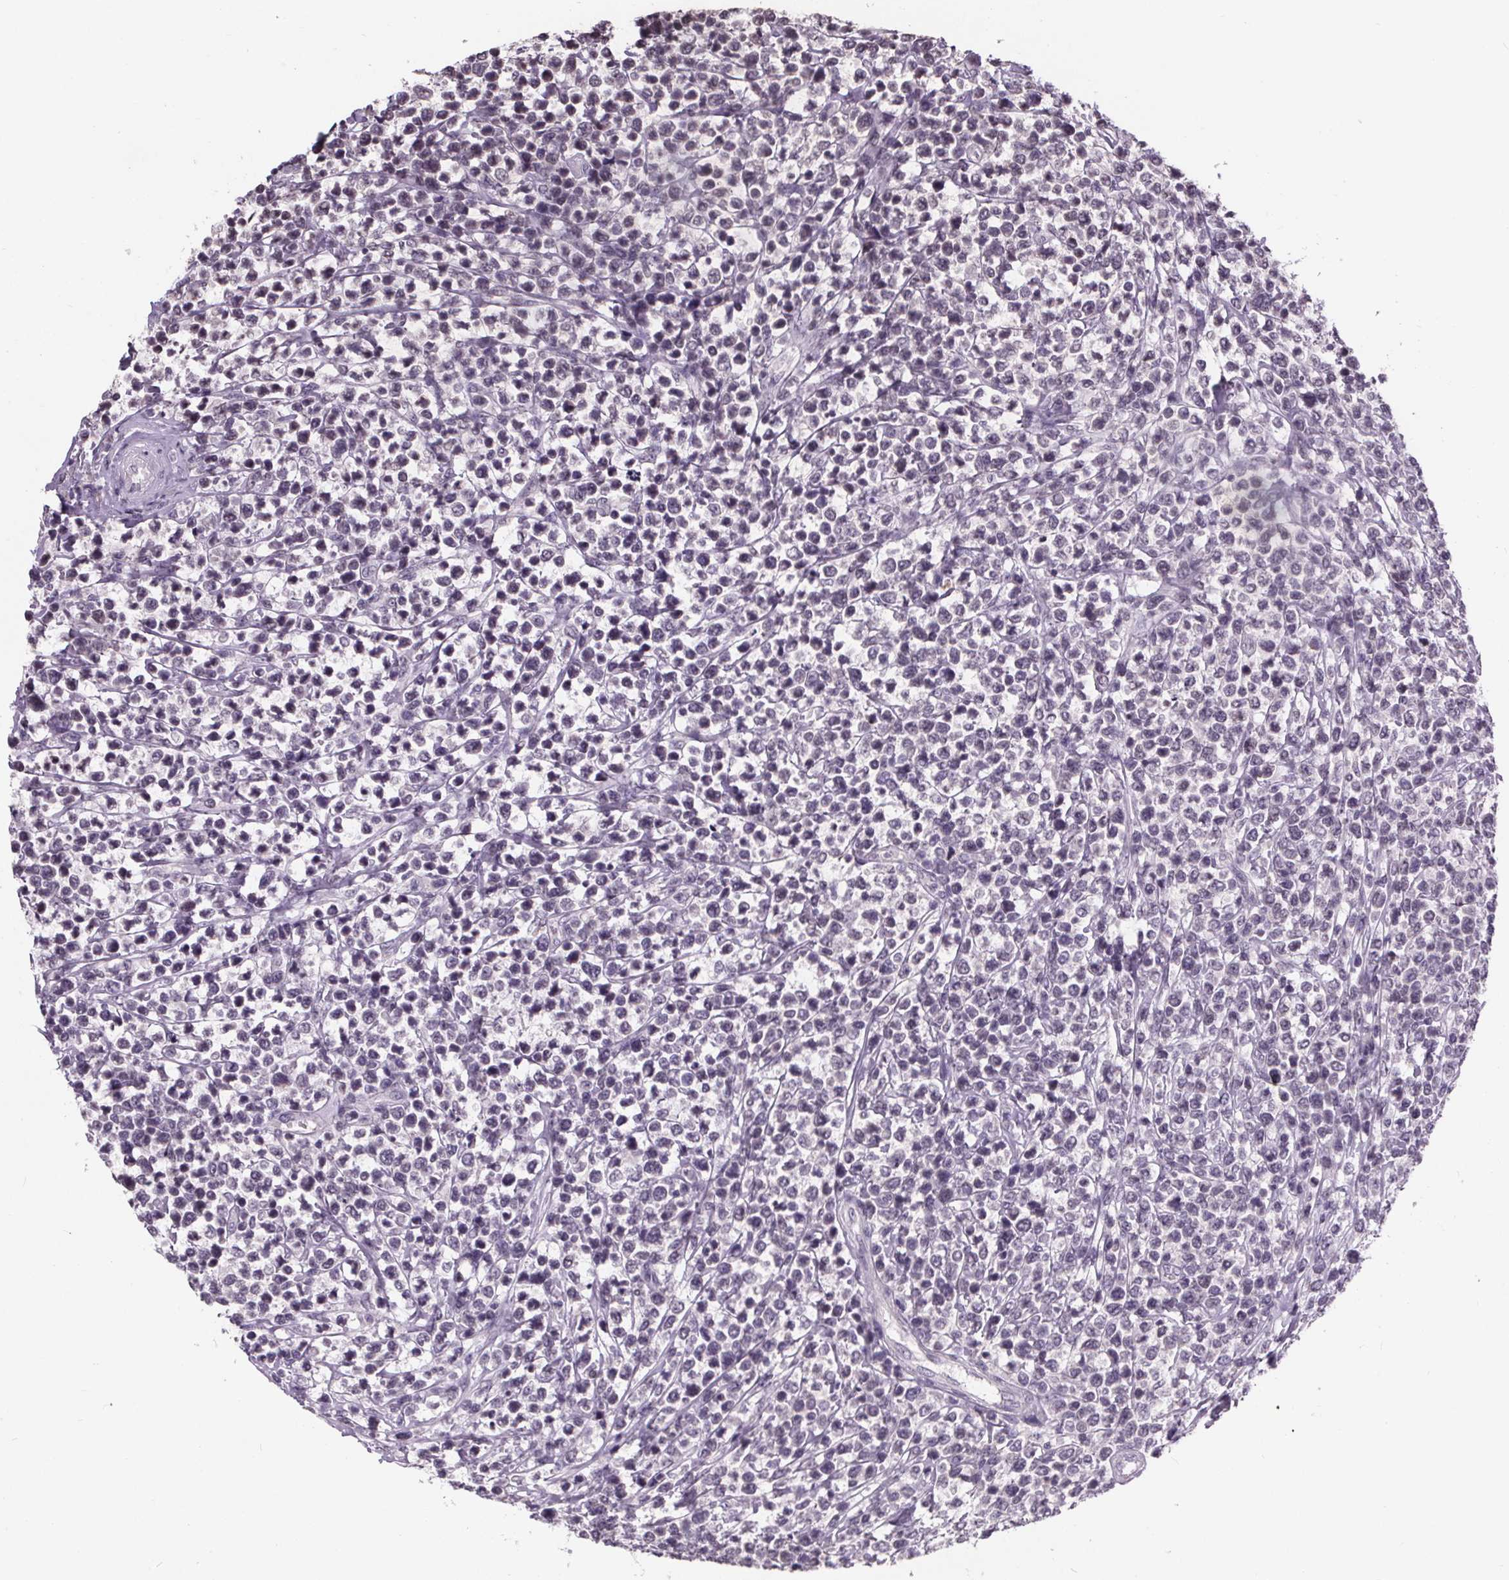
{"staining": {"intensity": "negative", "quantity": "none", "location": "none"}, "tissue": "lymphoma", "cell_type": "Tumor cells", "image_type": "cancer", "snomed": [{"axis": "morphology", "description": "Malignant lymphoma, non-Hodgkin's type, High grade"}, {"axis": "topography", "description": "Soft tissue"}], "caption": "IHC micrograph of neoplastic tissue: malignant lymphoma, non-Hodgkin's type (high-grade) stained with DAB (3,3'-diaminobenzidine) shows no significant protein expression in tumor cells.", "gene": "NKX6-1", "patient": {"sex": "female", "age": 56}}